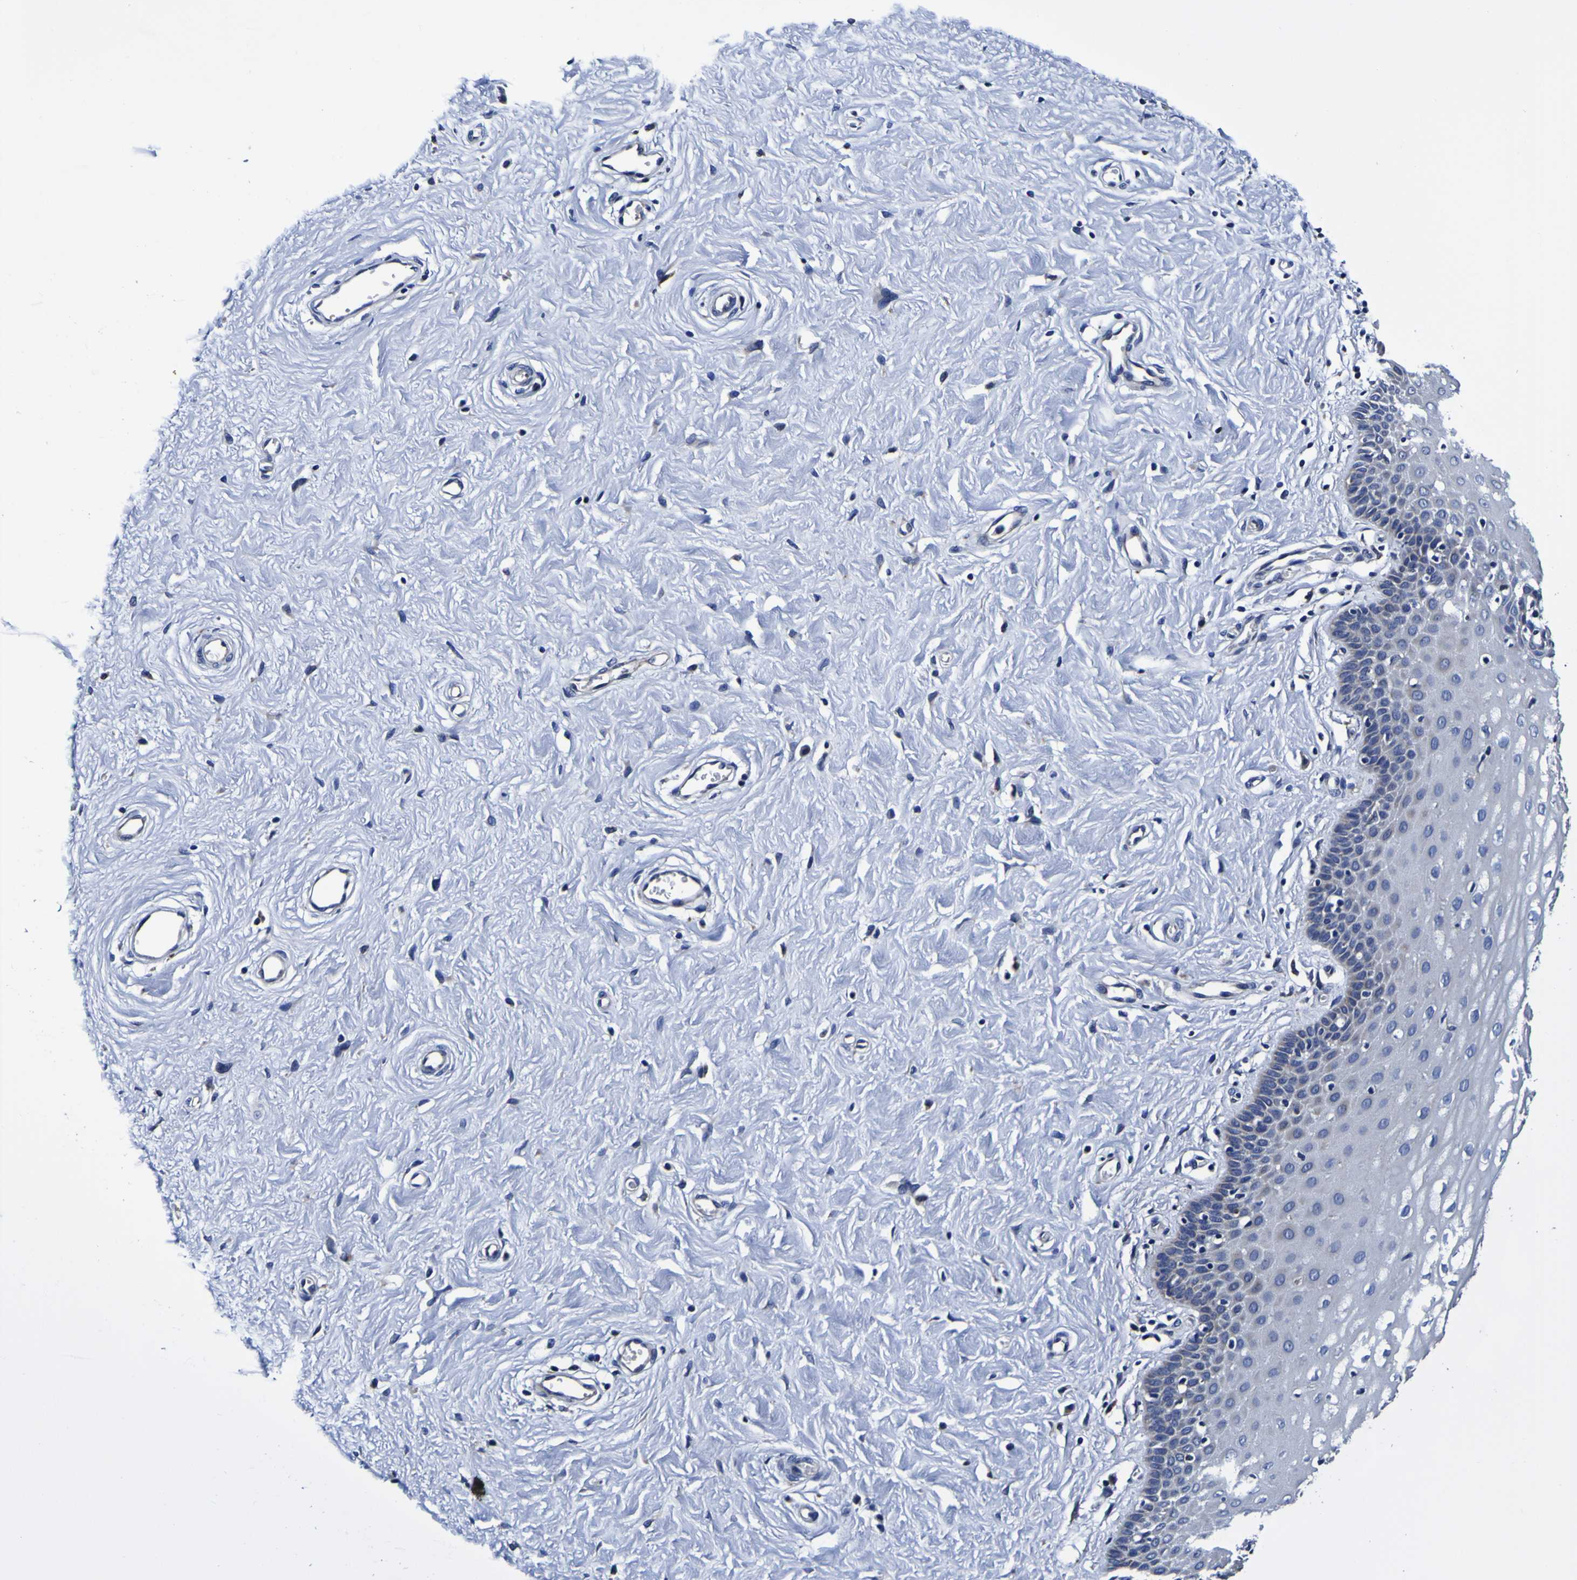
{"staining": {"intensity": "negative", "quantity": "none", "location": "none"}, "tissue": "cervix", "cell_type": "Glandular cells", "image_type": "normal", "snomed": [{"axis": "morphology", "description": "Normal tissue, NOS"}, {"axis": "topography", "description": "Cervix"}], "caption": "DAB immunohistochemical staining of benign cervix reveals no significant expression in glandular cells. Brightfield microscopy of IHC stained with DAB (3,3'-diaminobenzidine) (brown) and hematoxylin (blue), captured at high magnification.", "gene": "GPX1", "patient": {"sex": "female", "age": 55}}